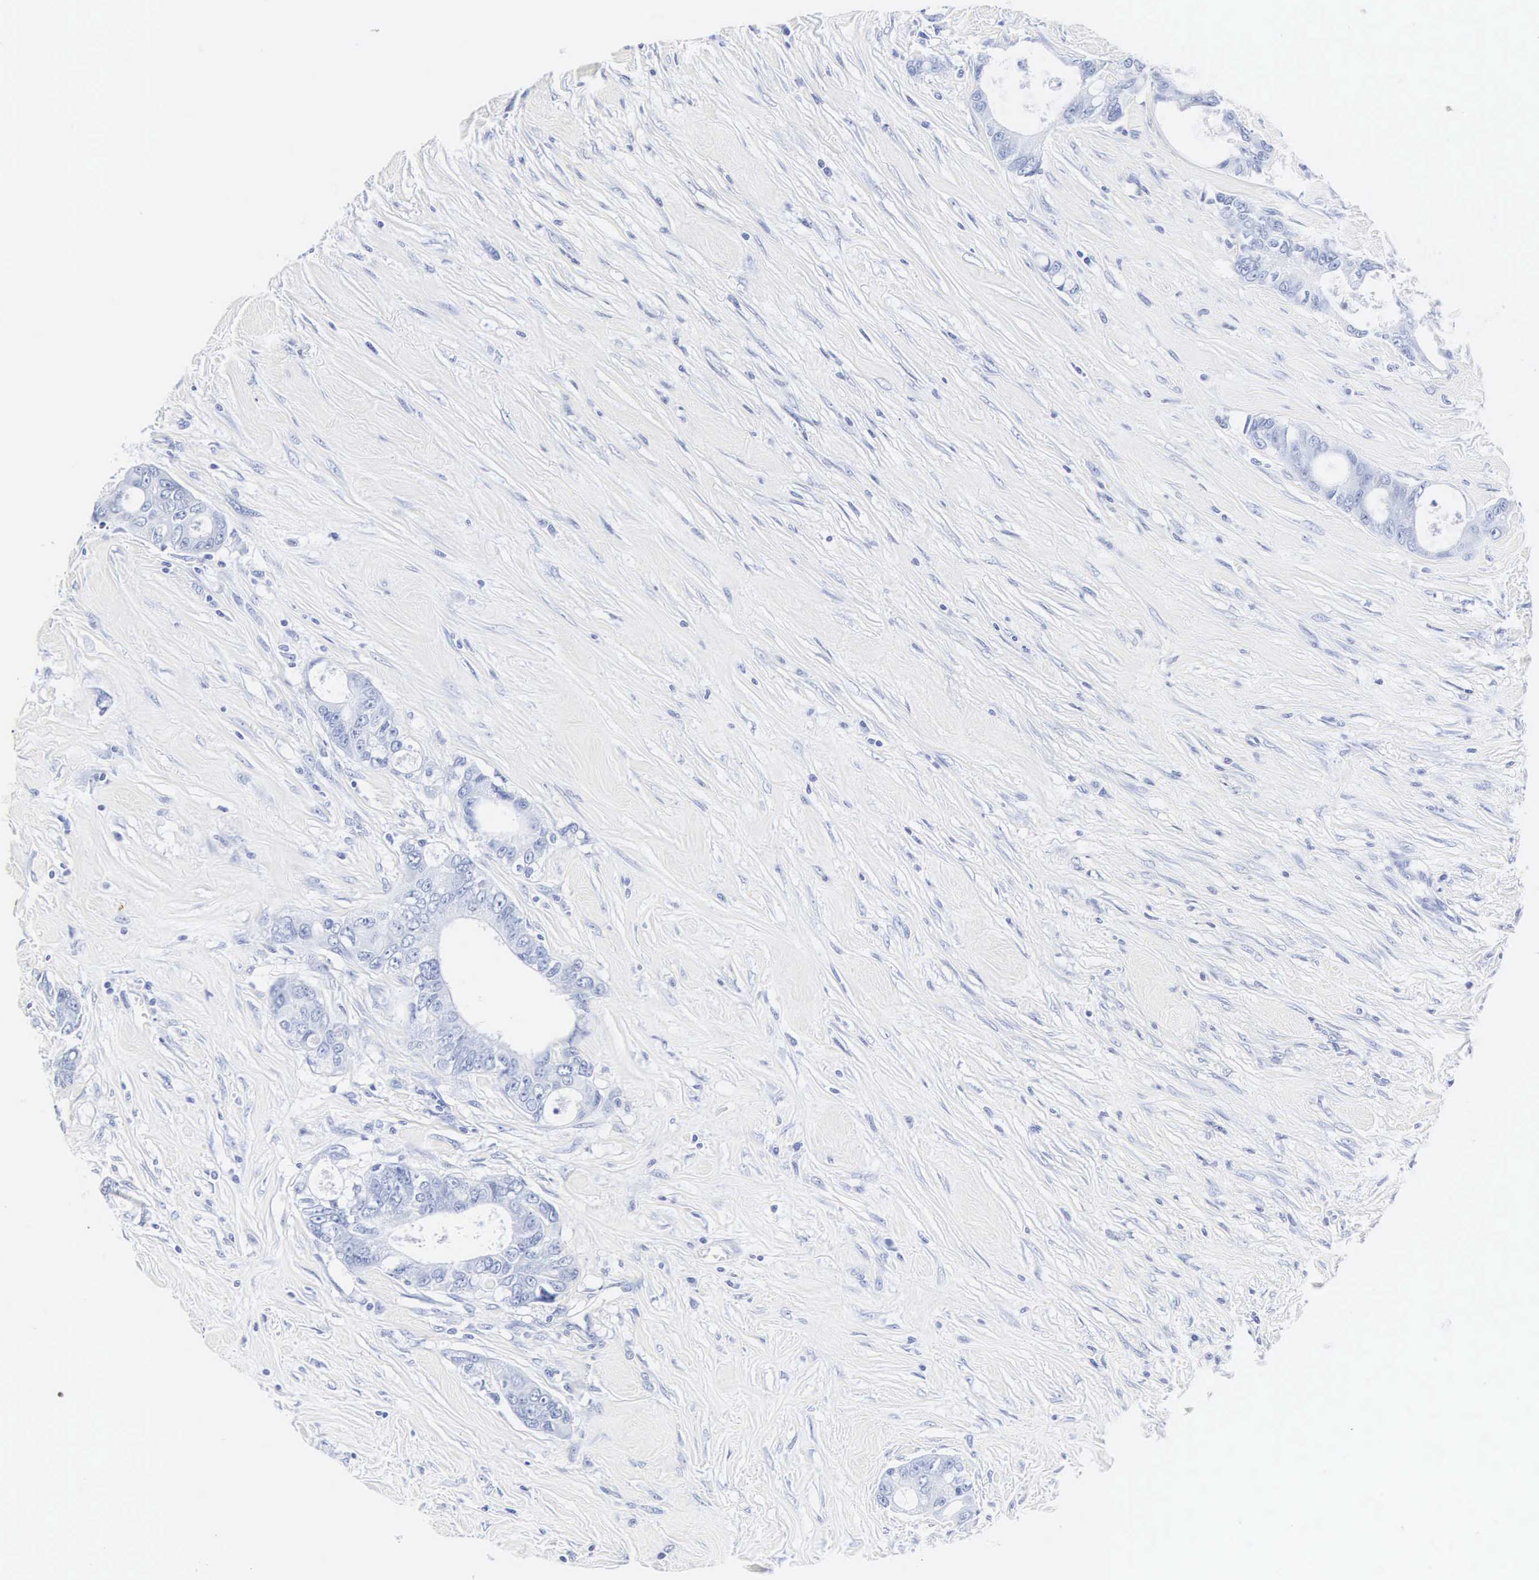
{"staining": {"intensity": "negative", "quantity": "none", "location": "none"}, "tissue": "colorectal cancer", "cell_type": "Tumor cells", "image_type": "cancer", "snomed": [{"axis": "morphology", "description": "Adenocarcinoma, NOS"}, {"axis": "topography", "description": "Rectum"}], "caption": "Immunohistochemical staining of human colorectal adenocarcinoma displays no significant positivity in tumor cells.", "gene": "INS", "patient": {"sex": "female", "age": 57}}